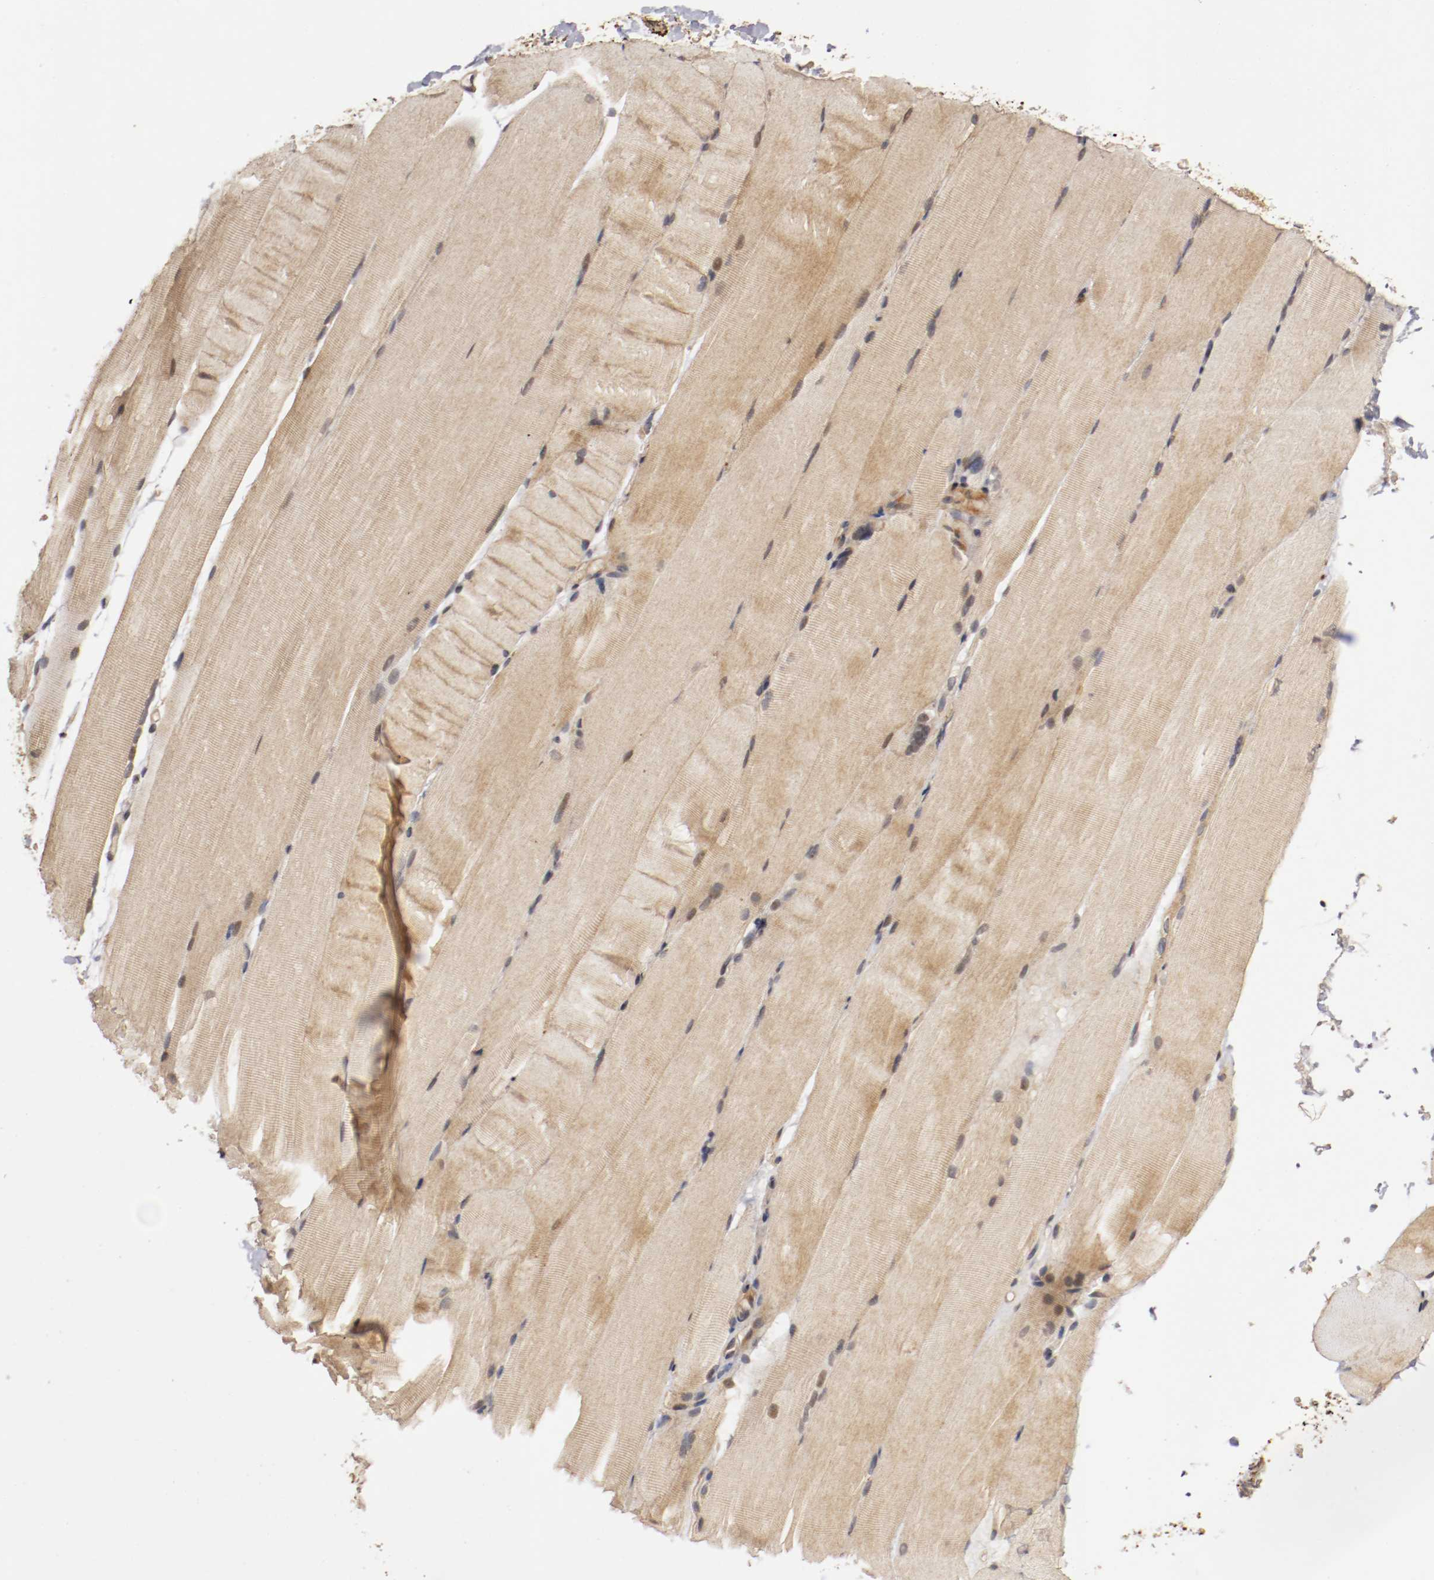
{"staining": {"intensity": "weak", "quantity": ">75%", "location": "cytoplasmic/membranous,nuclear"}, "tissue": "skeletal muscle", "cell_type": "Myocytes", "image_type": "normal", "snomed": [{"axis": "morphology", "description": "Normal tissue, NOS"}, {"axis": "topography", "description": "Skeletal muscle"}, {"axis": "topography", "description": "Parathyroid gland"}], "caption": "A micrograph of skeletal muscle stained for a protein exhibits weak cytoplasmic/membranous,nuclear brown staining in myocytes.", "gene": "TNFRSF1B", "patient": {"sex": "female", "age": 37}}